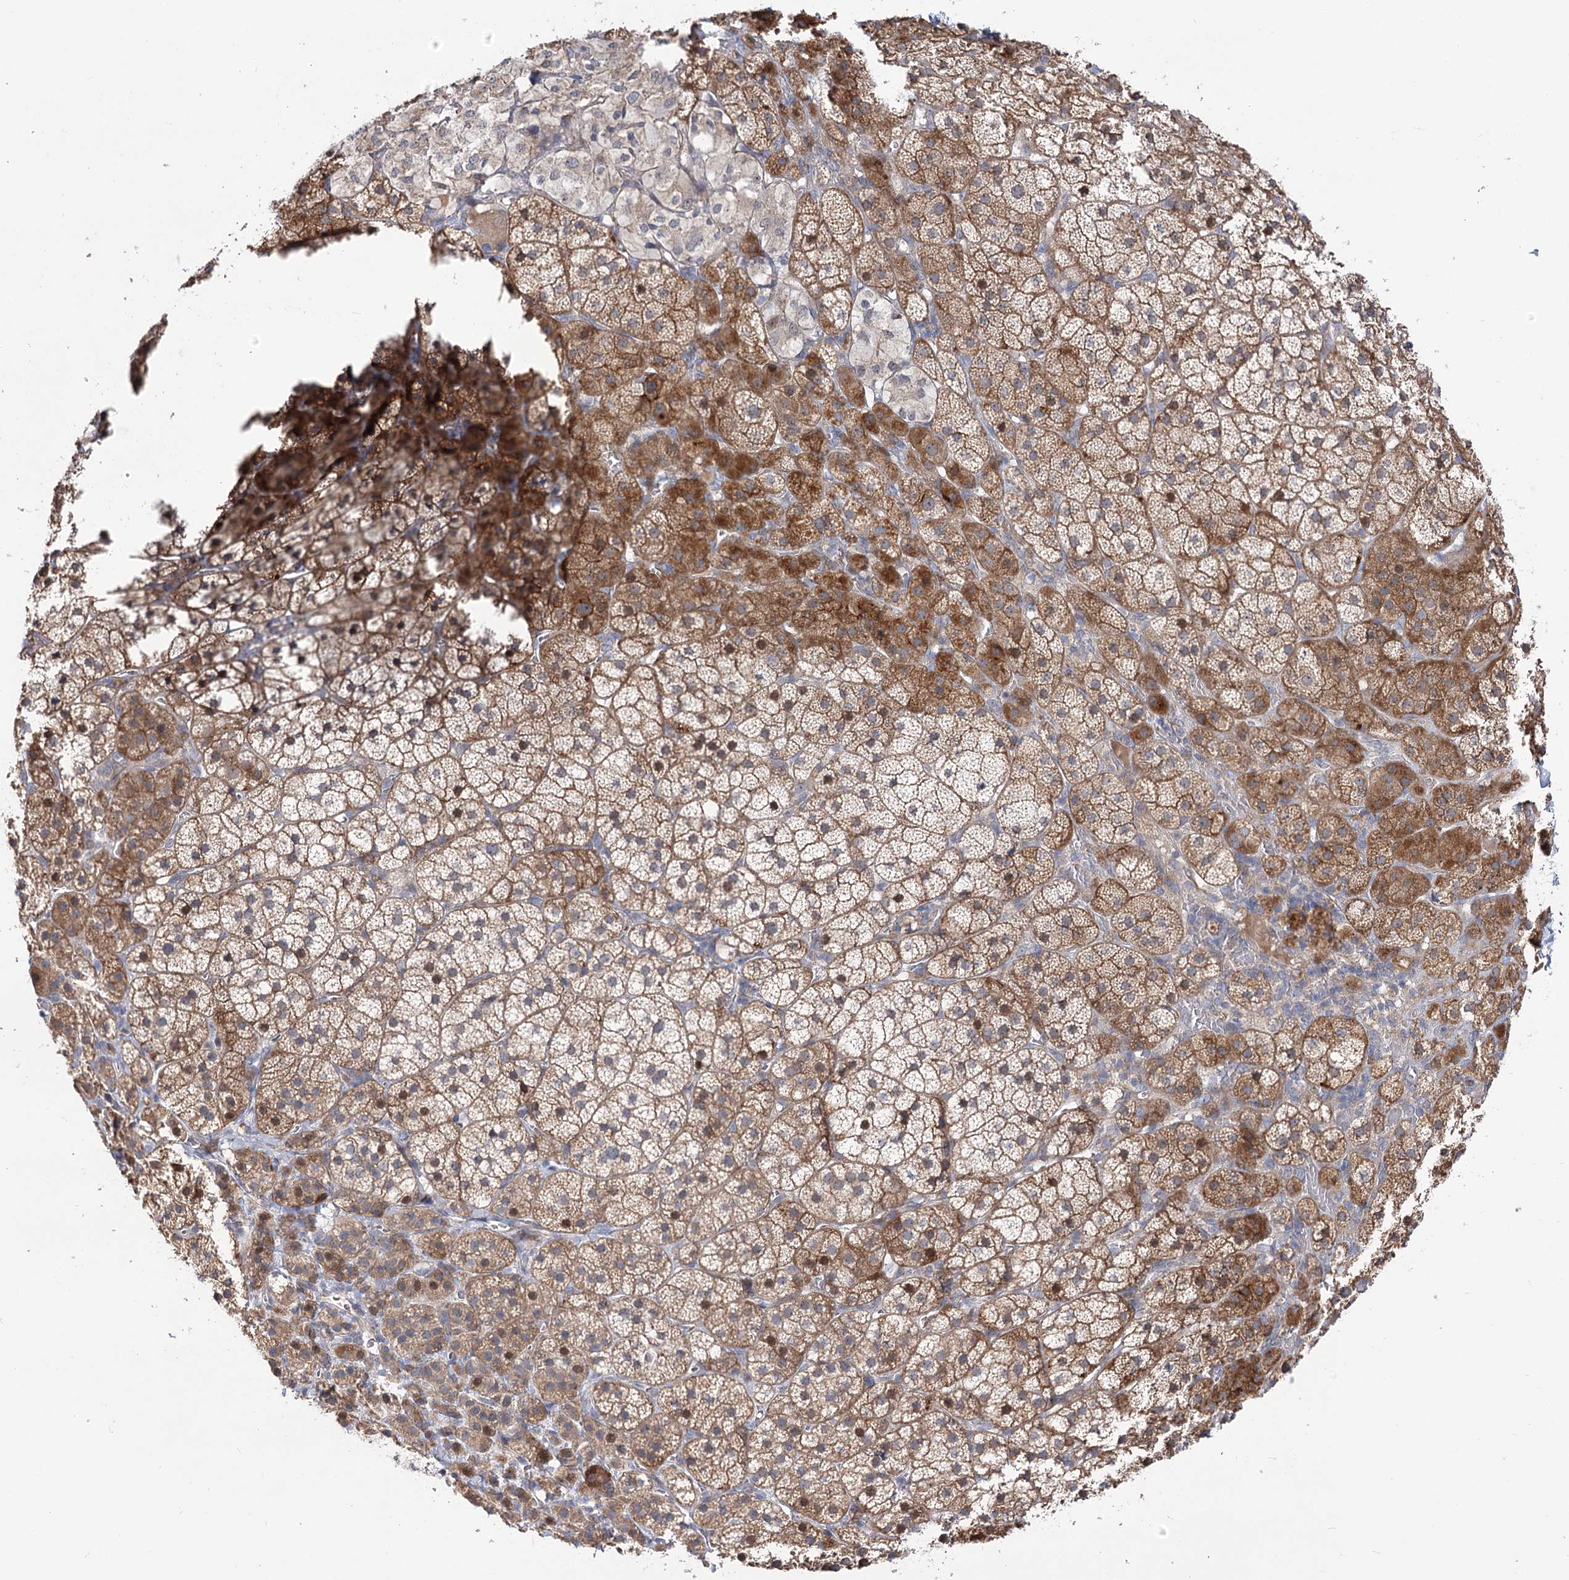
{"staining": {"intensity": "moderate", "quantity": ">75%", "location": "cytoplasmic/membranous,nuclear"}, "tissue": "adrenal gland", "cell_type": "Glandular cells", "image_type": "normal", "snomed": [{"axis": "morphology", "description": "Normal tissue, NOS"}, {"axis": "topography", "description": "Adrenal gland"}], "caption": "Adrenal gland stained with immunohistochemistry (IHC) reveals moderate cytoplasmic/membranous,nuclear staining in about >75% of glandular cells.", "gene": "ARHGAP32", "patient": {"sex": "female", "age": 44}}